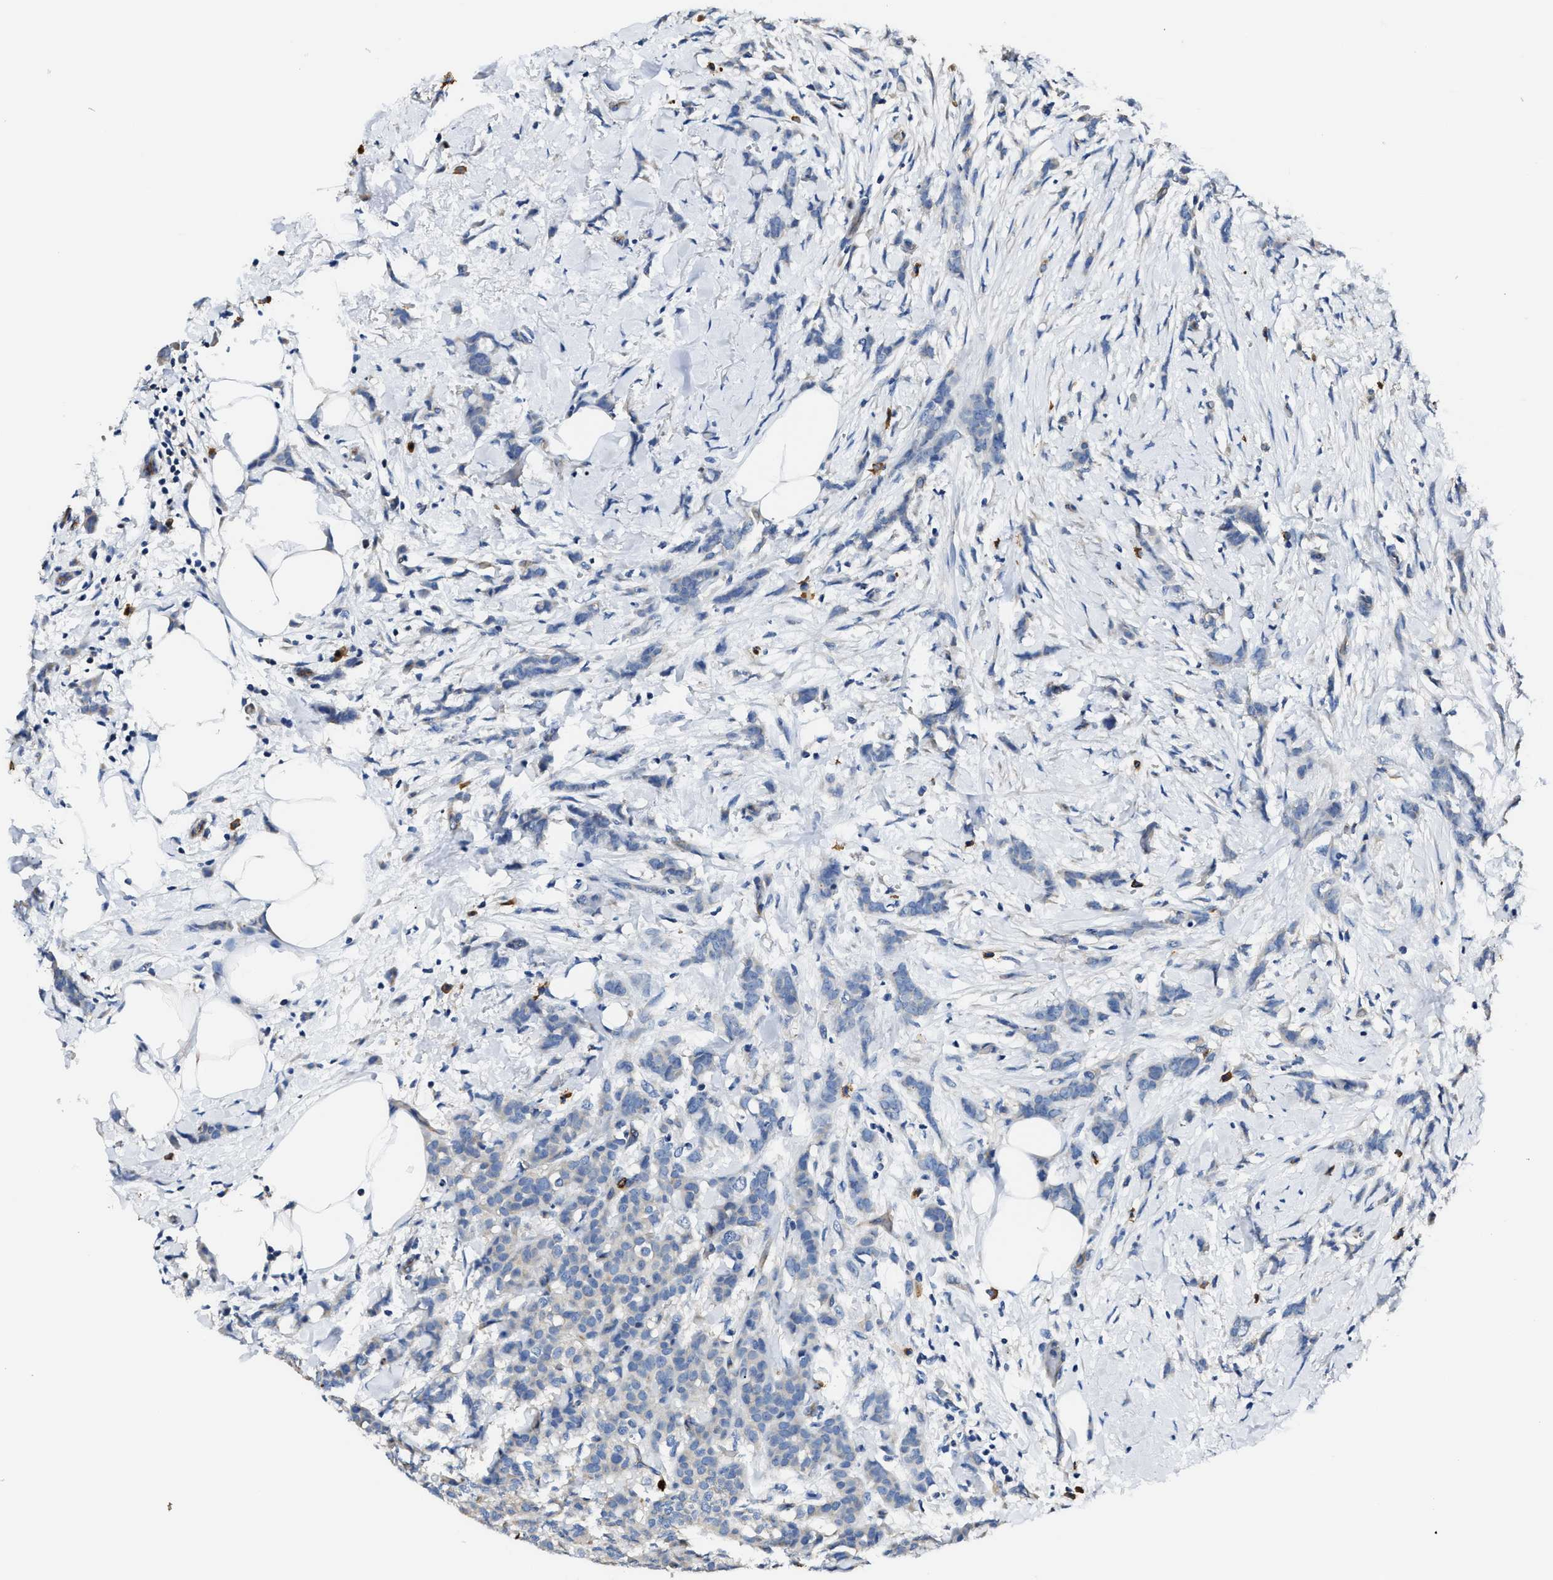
{"staining": {"intensity": "negative", "quantity": "none", "location": "none"}, "tissue": "breast cancer", "cell_type": "Tumor cells", "image_type": "cancer", "snomed": [{"axis": "morphology", "description": "Lobular carcinoma, in situ"}, {"axis": "morphology", "description": "Lobular carcinoma"}, {"axis": "topography", "description": "Breast"}], "caption": "The immunohistochemistry (IHC) photomicrograph has no significant staining in tumor cells of lobular carcinoma in situ (breast) tissue.", "gene": "TRAF6", "patient": {"sex": "female", "age": 41}}